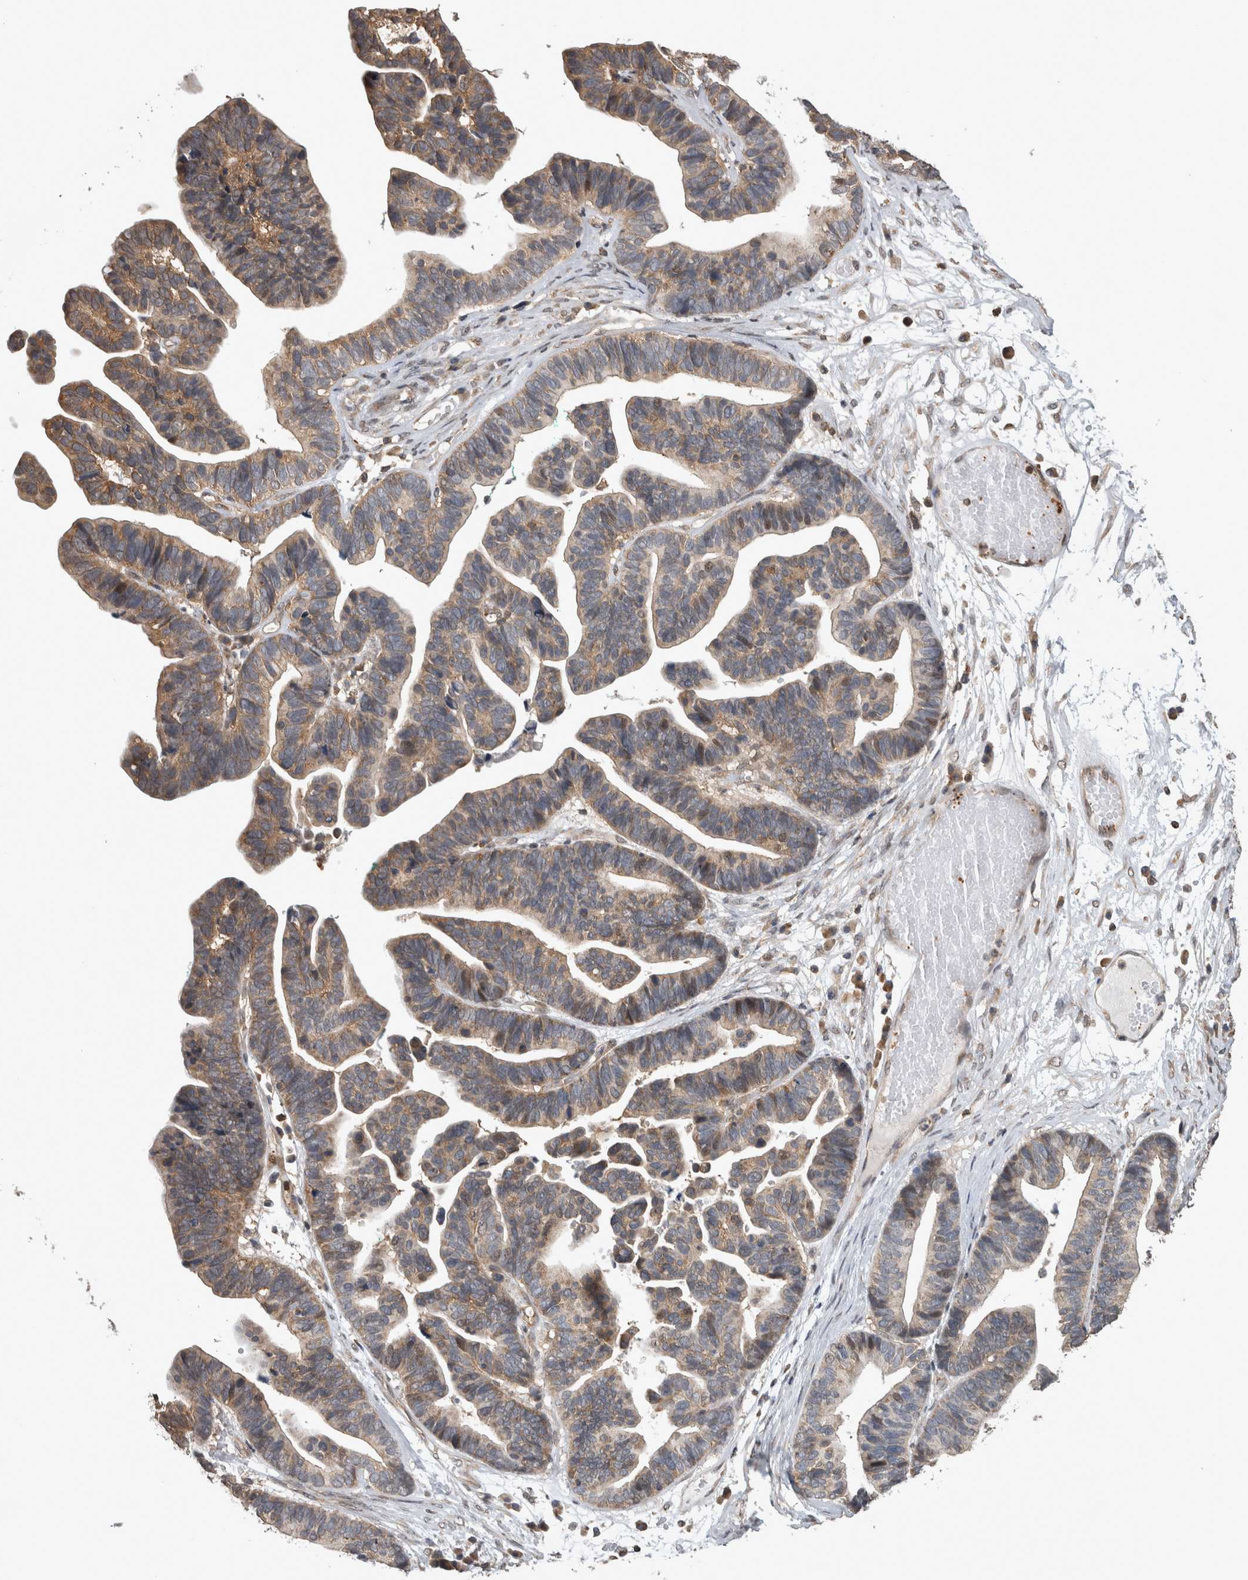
{"staining": {"intensity": "moderate", "quantity": "25%-75%", "location": "cytoplasmic/membranous"}, "tissue": "ovarian cancer", "cell_type": "Tumor cells", "image_type": "cancer", "snomed": [{"axis": "morphology", "description": "Cystadenocarcinoma, serous, NOS"}, {"axis": "topography", "description": "Ovary"}], "caption": "High-power microscopy captured an immunohistochemistry micrograph of serous cystadenocarcinoma (ovarian), revealing moderate cytoplasmic/membranous positivity in about 25%-75% of tumor cells. (IHC, brightfield microscopy, high magnification).", "gene": "ATXN2", "patient": {"sex": "female", "age": 56}}